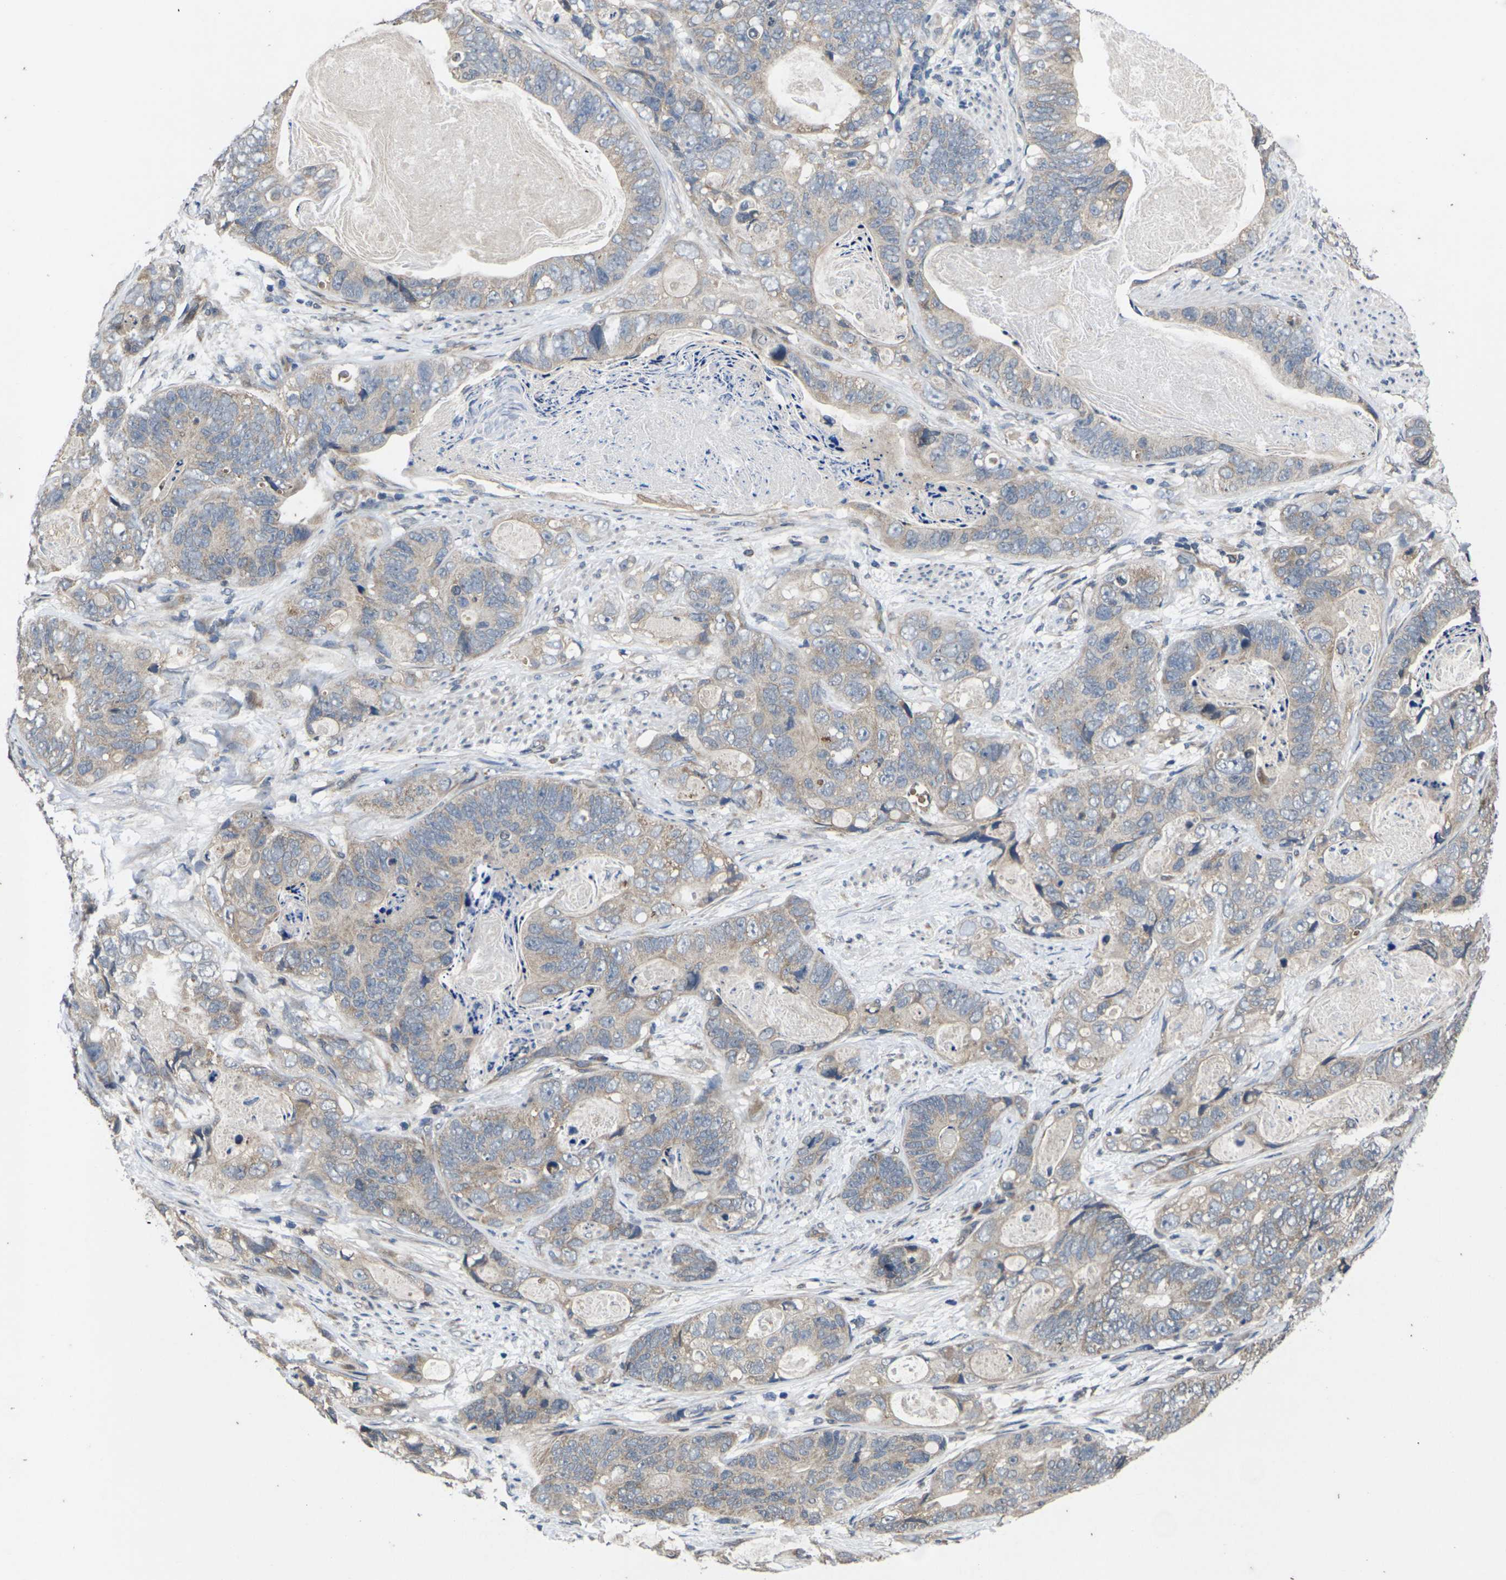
{"staining": {"intensity": "weak", "quantity": ">75%", "location": "cytoplasmic/membranous"}, "tissue": "stomach cancer", "cell_type": "Tumor cells", "image_type": "cancer", "snomed": [{"axis": "morphology", "description": "Adenocarcinoma, NOS"}, {"axis": "topography", "description": "Stomach"}], "caption": "Brown immunohistochemical staining in human stomach cancer (adenocarcinoma) displays weak cytoplasmic/membranous expression in about >75% of tumor cells.", "gene": "DKK2", "patient": {"sex": "female", "age": 89}}